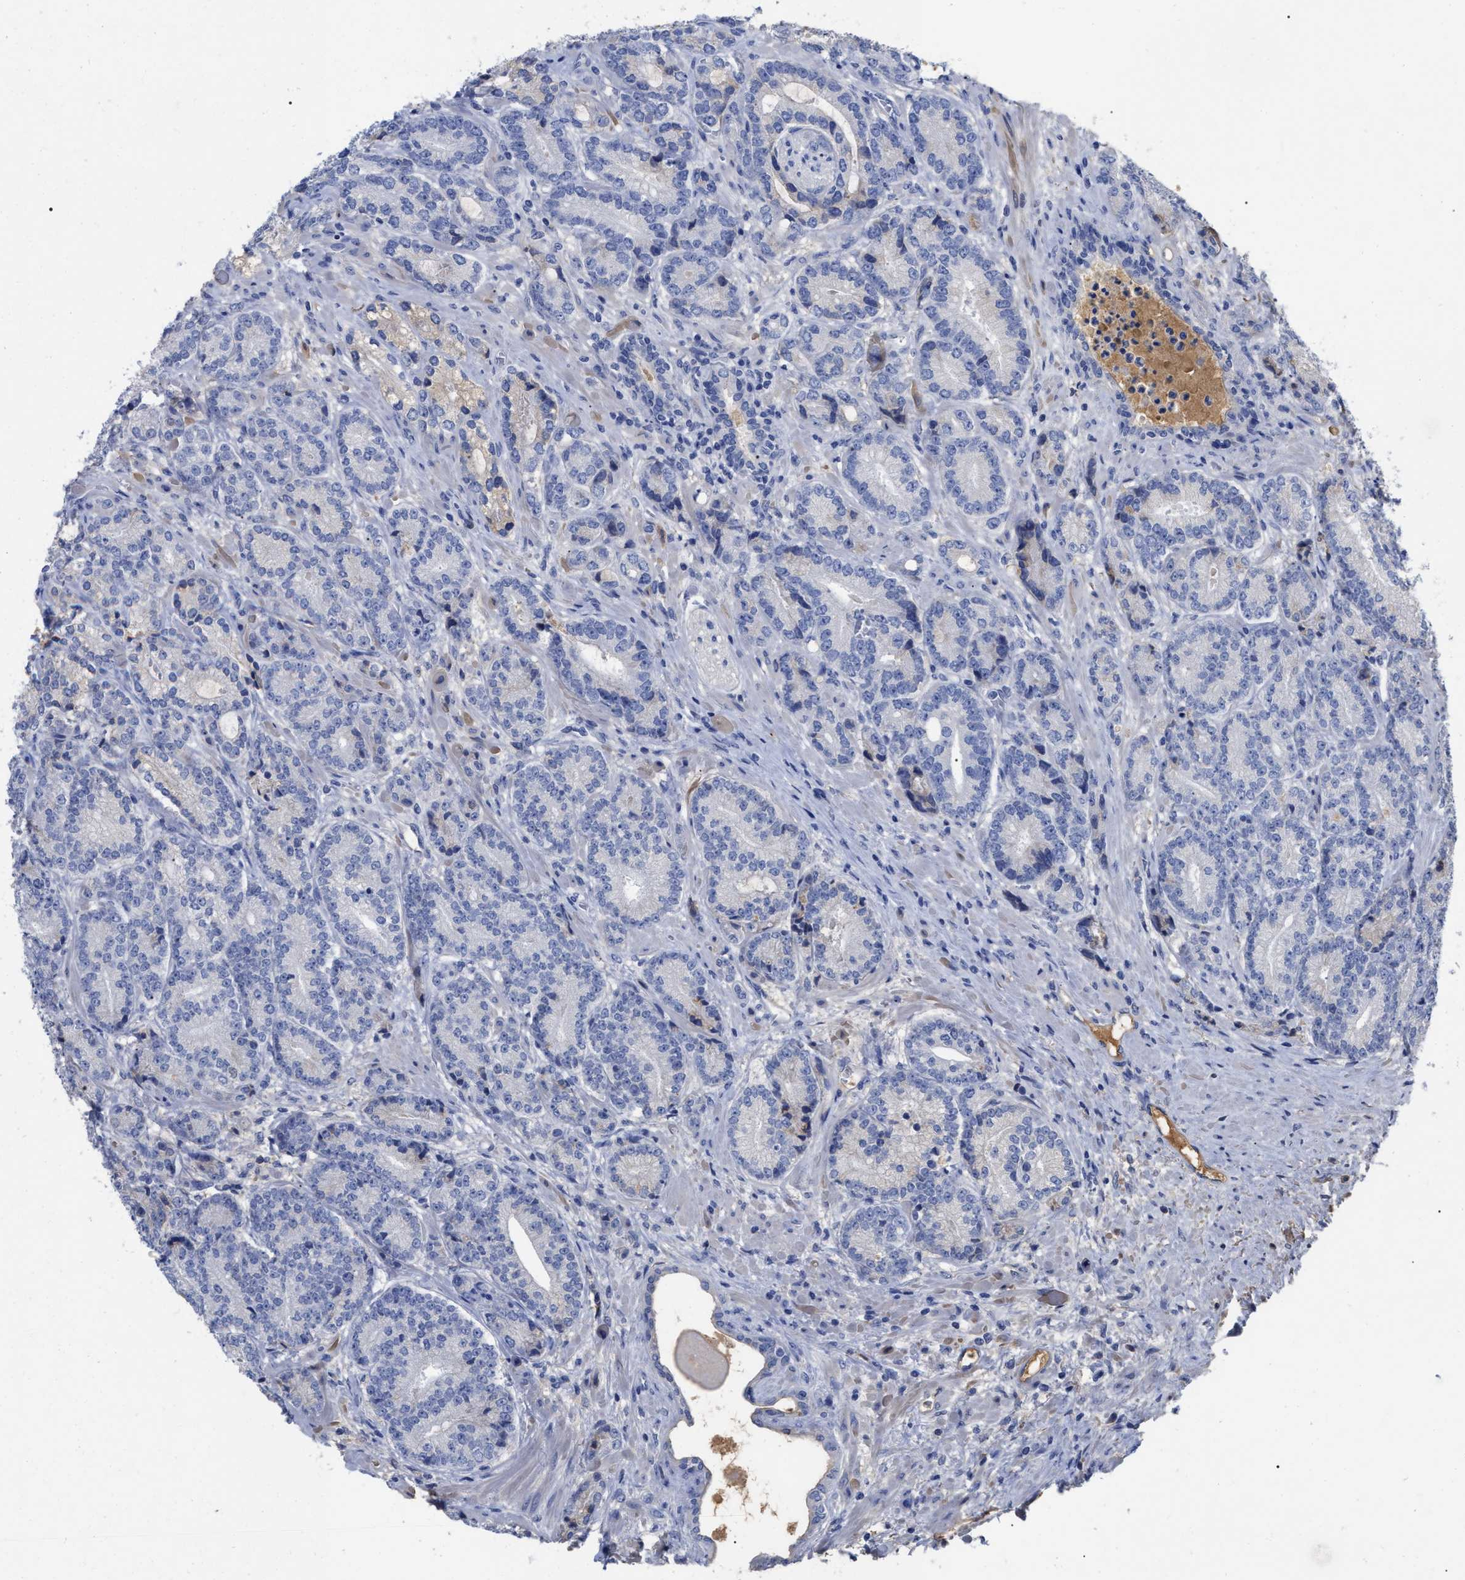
{"staining": {"intensity": "negative", "quantity": "none", "location": "none"}, "tissue": "prostate cancer", "cell_type": "Tumor cells", "image_type": "cancer", "snomed": [{"axis": "morphology", "description": "Adenocarcinoma, High grade"}, {"axis": "topography", "description": "Prostate"}], "caption": "A high-resolution histopathology image shows IHC staining of prostate cancer (high-grade adenocarcinoma), which reveals no significant expression in tumor cells.", "gene": "IGHV5-51", "patient": {"sex": "male", "age": 61}}